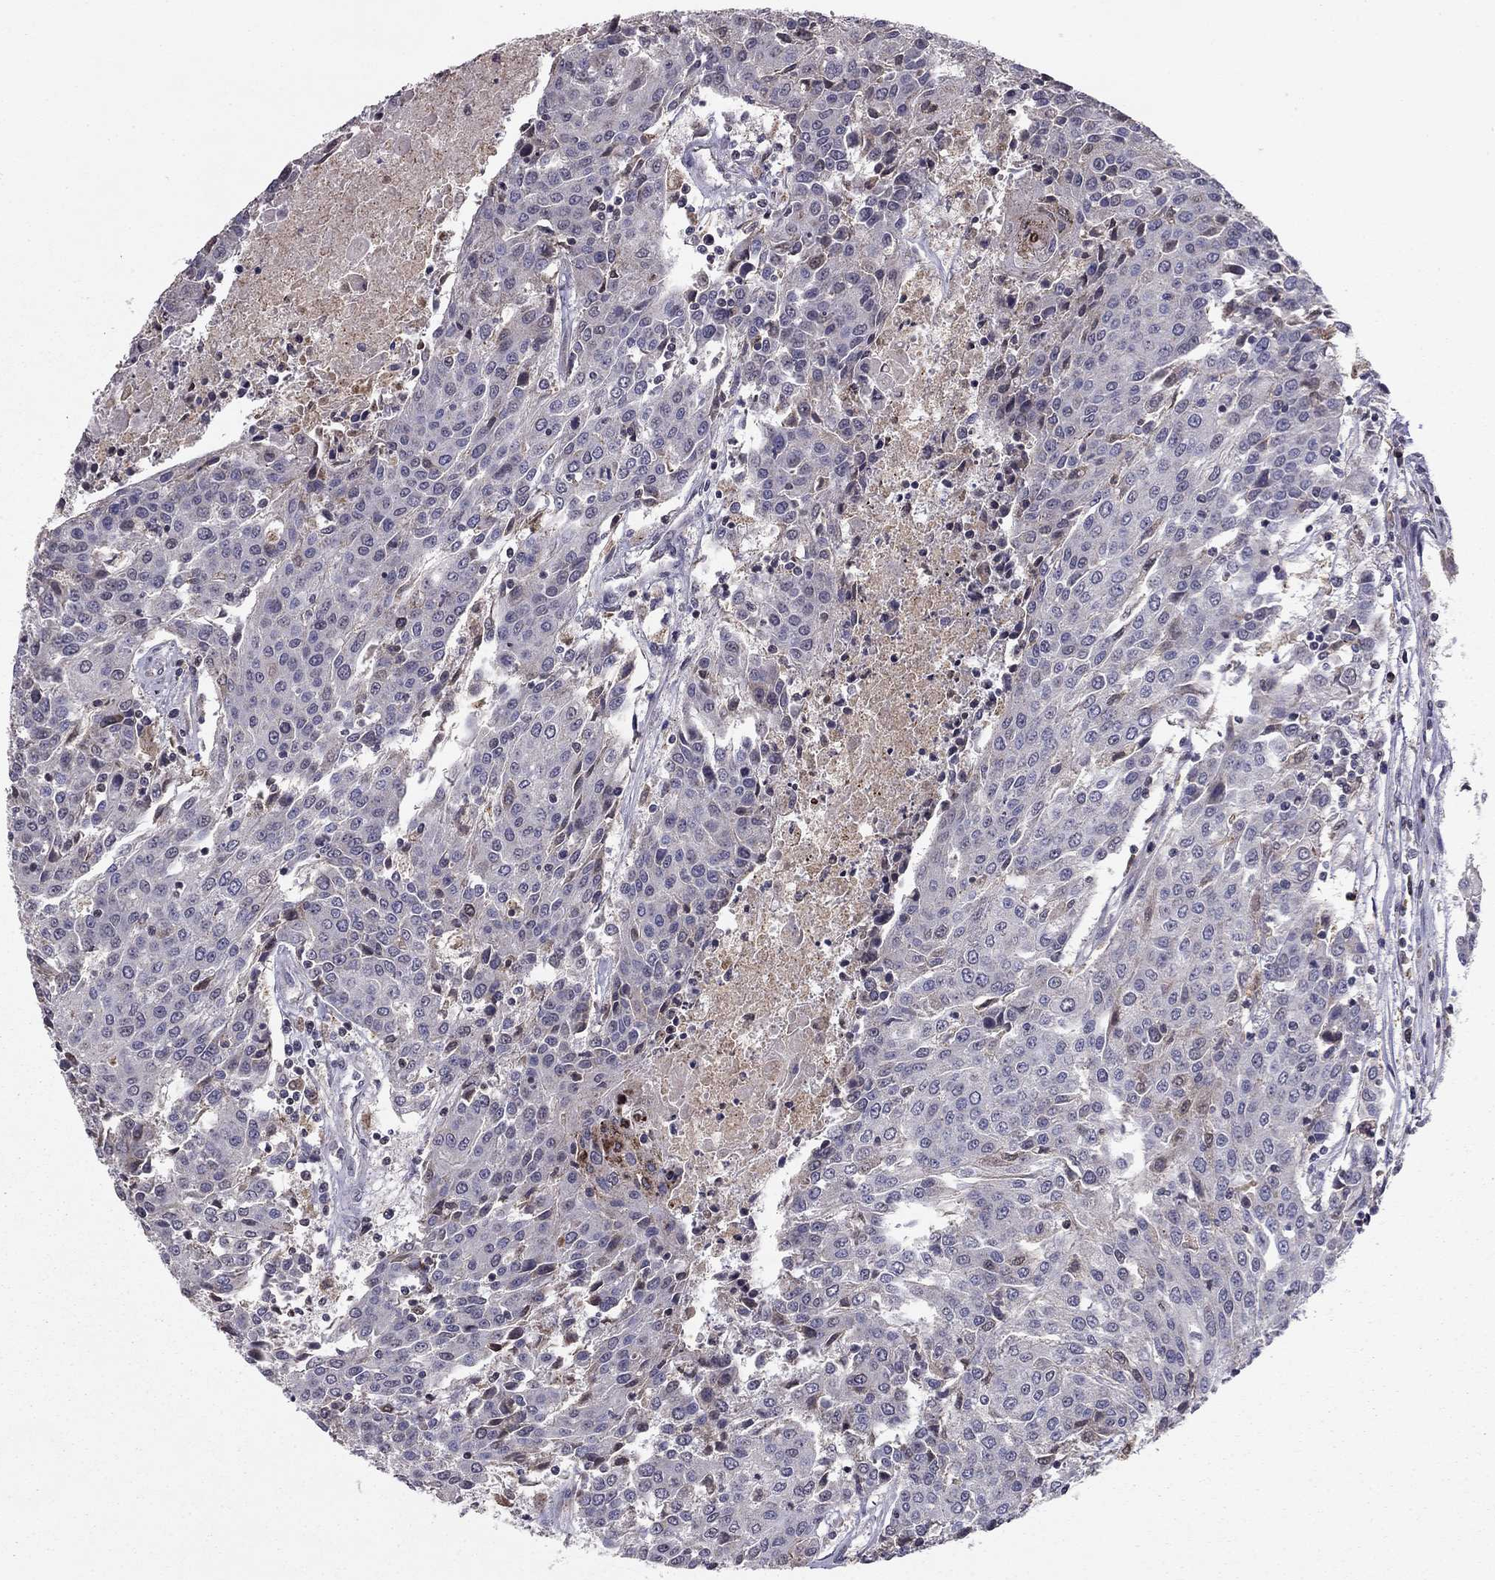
{"staining": {"intensity": "negative", "quantity": "none", "location": "none"}, "tissue": "urothelial cancer", "cell_type": "Tumor cells", "image_type": "cancer", "snomed": [{"axis": "morphology", "description": "Urothelial carcinoma, High grade"}, {"axis": "topography", "description": "Urinary bladder"}], "caption": "This is an immunohistochemistry (IHC) photomicrograph of urothelial cancer. There is no staining in tumor cells.", "gene": "HCN1", "patient": {"sex": "female", "age": 85}}